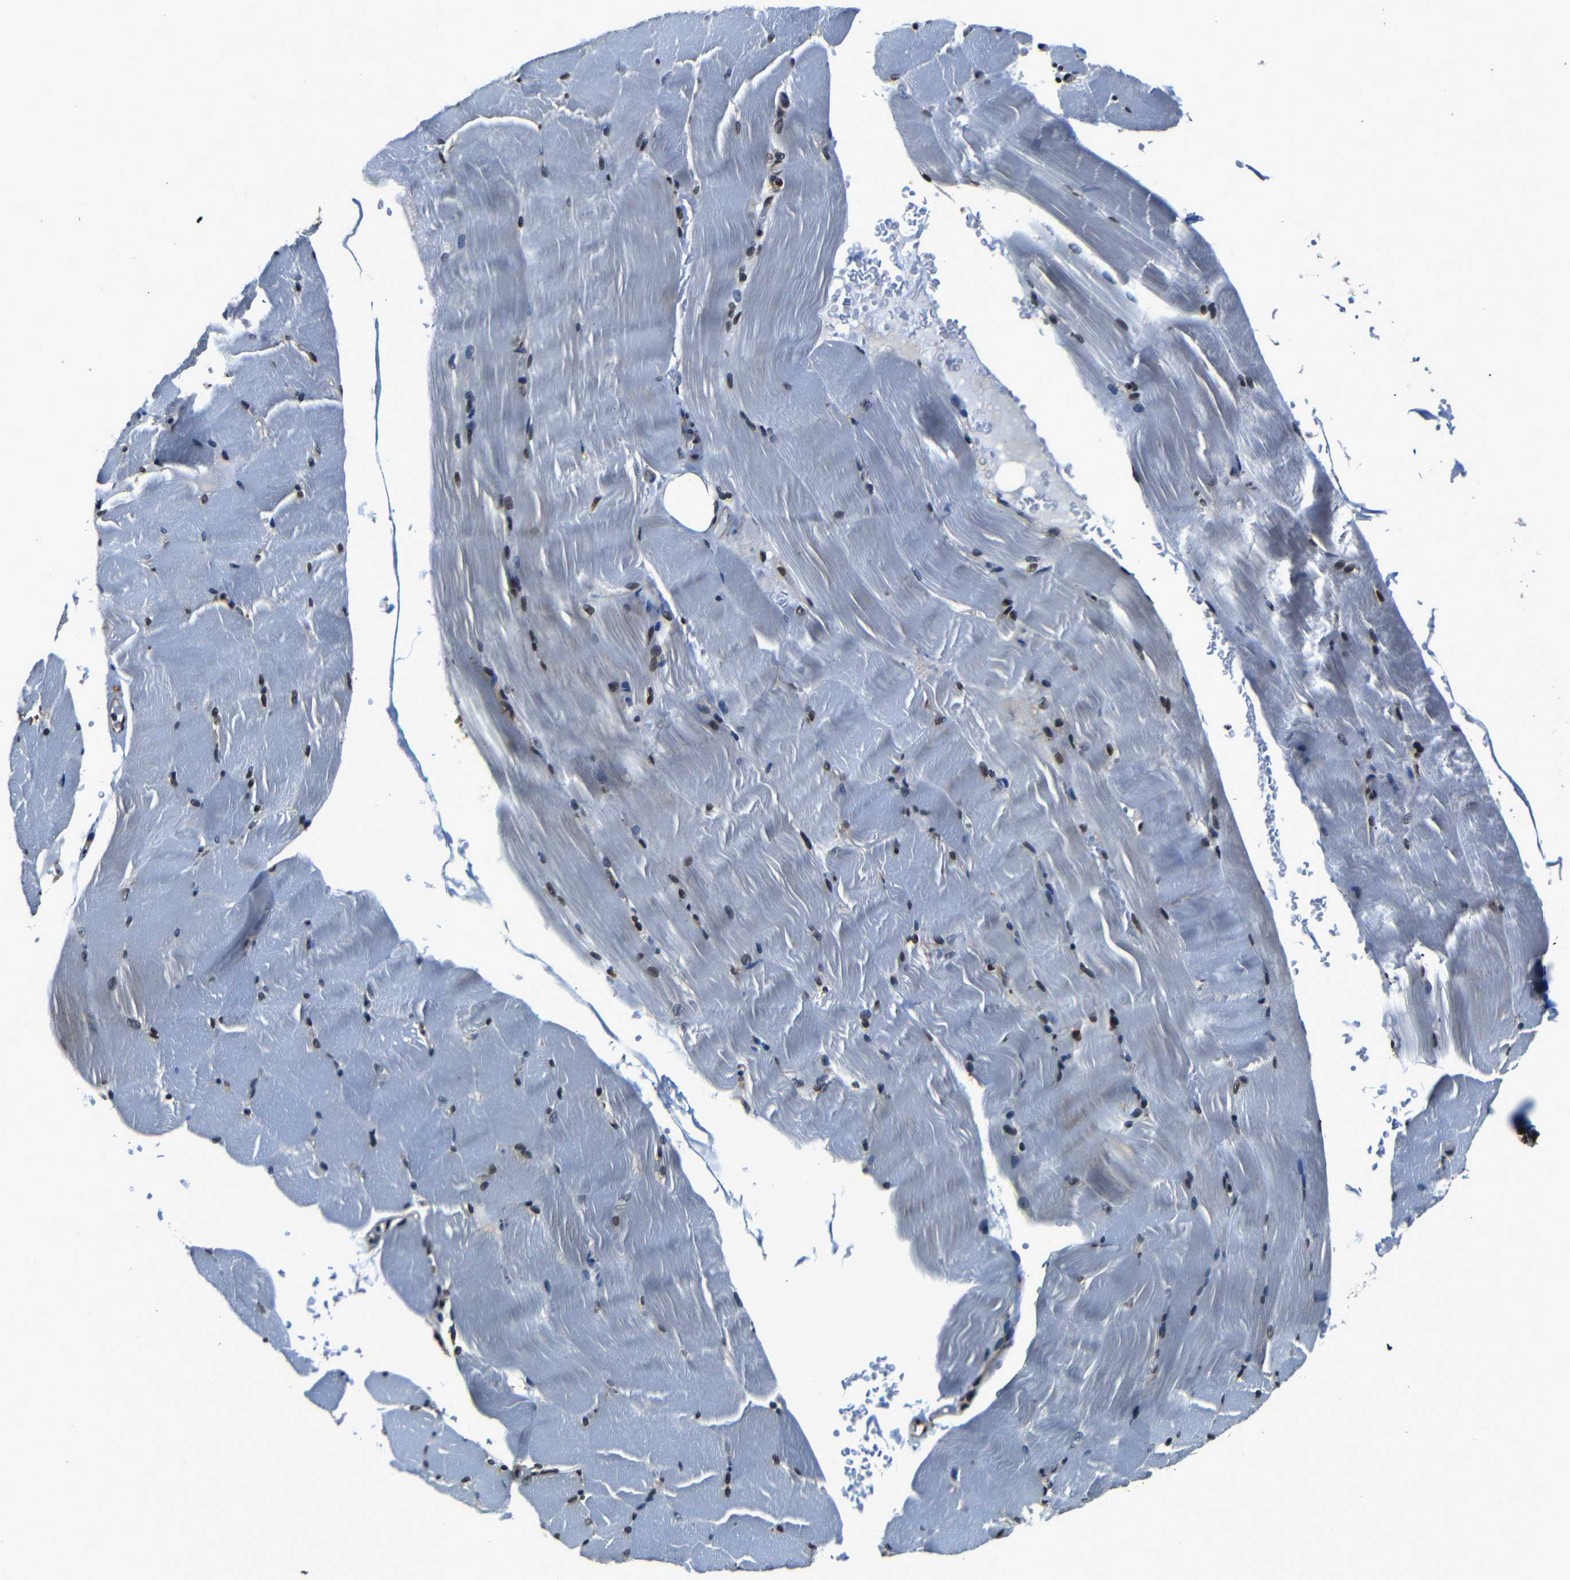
{"staining": {"intensity": "weak", "quantity": "<25%", "location": "nuclear"}, "tissue": "skeletal muscle", "cell_type": "Myocytes", "image_type": "normal", "snomed": [{"axis": "morphology", "description": "Normal tissue, NOS"}, {"axis": "topography", "description": "Skeletal muscle"}, {"axis": "topography", "description": "Parathyroid gland"}], "caption": "IHC of unremarkable human skeletal muscle demonstrates no positivity in myocytes. (Immunohistochemistry (ihc), brightfield microscopy, high magnification).", "gene": "NCBP3", "patient": {"sex": "female", "age": 37}}